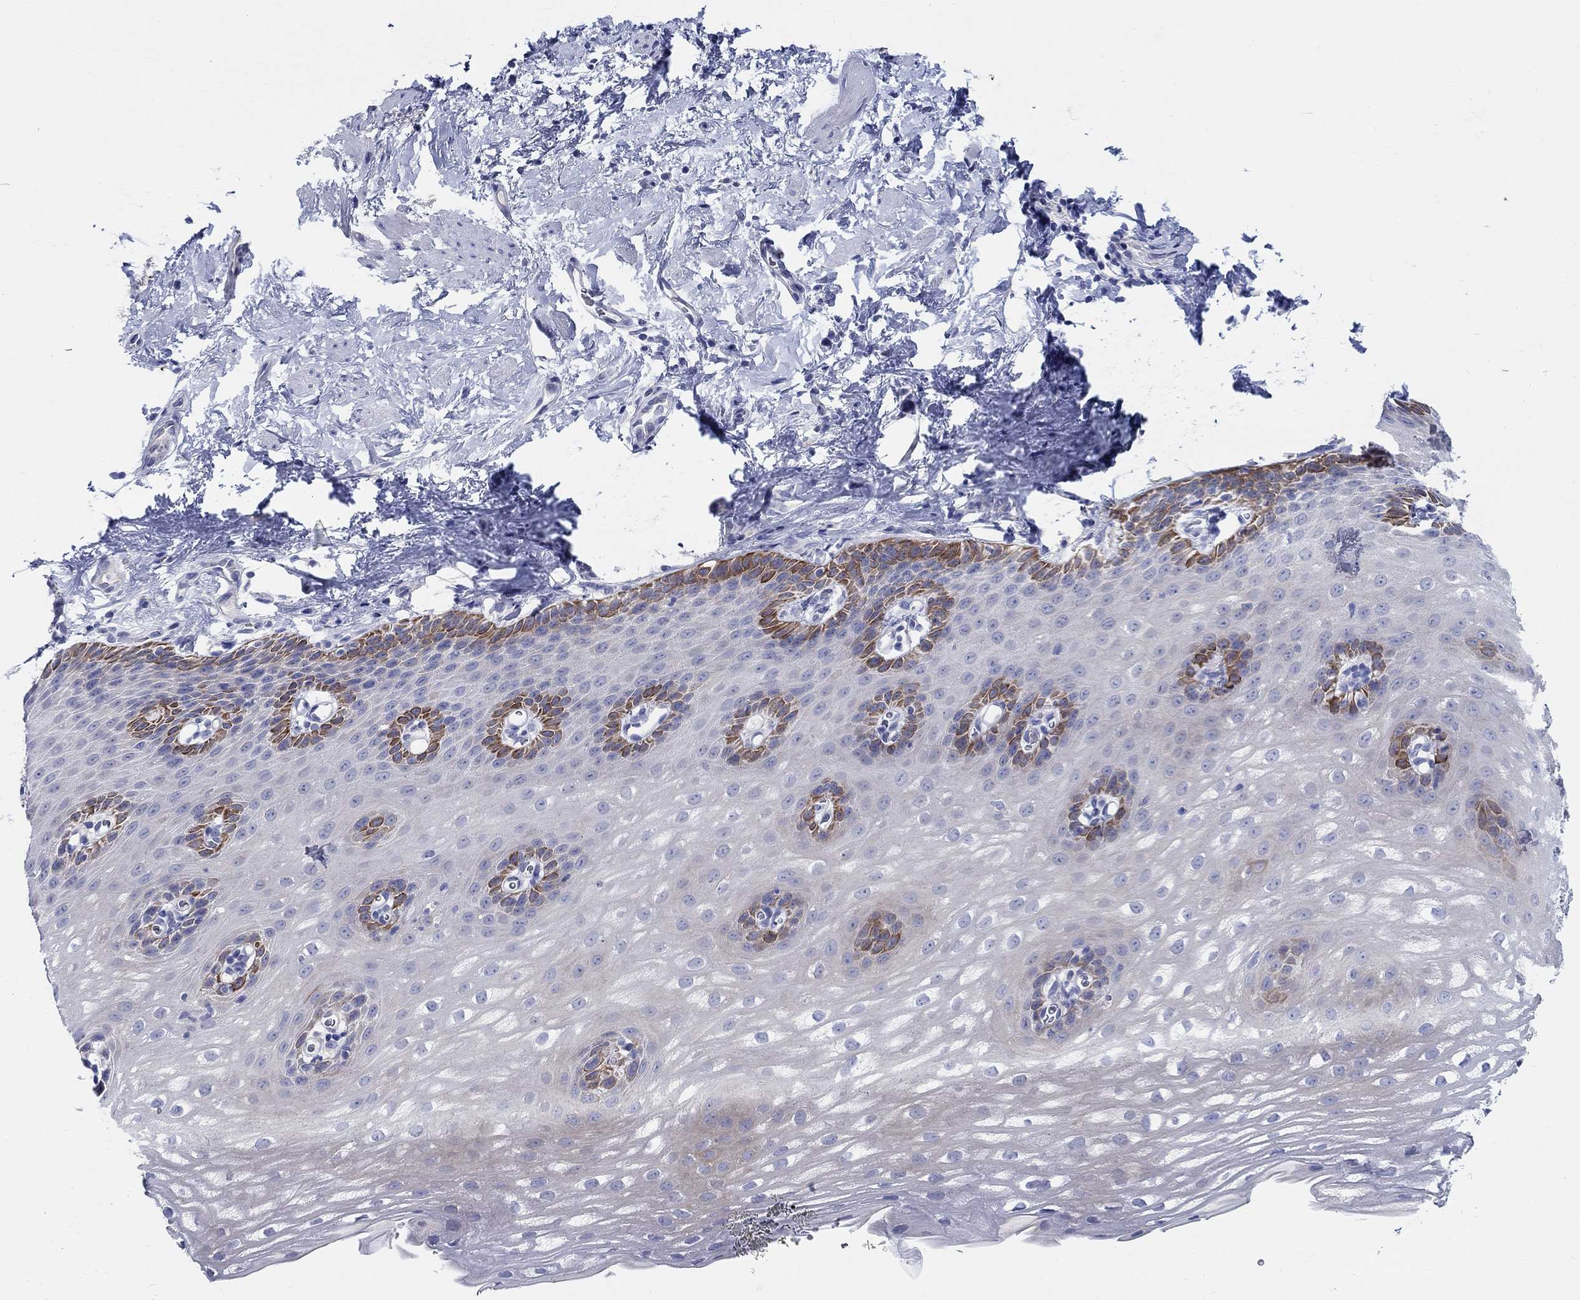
{"staining": {"intensity": "strong", "quantity": "<25%", "location": "cytoplasmic/membranous"}, "tissue": "esophagus", "cell_type": "Squamous epithelial cells", "image_type": "normal", "snomed": [{"axis": "morphology", "description": "Normal tissue, NOS"}, {"axis": "topography", "description": "Esophagus"}], "caption": "Esophagus was stained to show a protein in brown. There is medium levels of strong cytoplasmic/membranous positivity in approximately <25% of squamous epithelial cells. (DAB (3,3'-diaminobenzidine) IHC, brown staining for protein, blue staining for nuclei).", "gene": "RAP1GAP", "patient": {"sex": "male", "age": 64}}